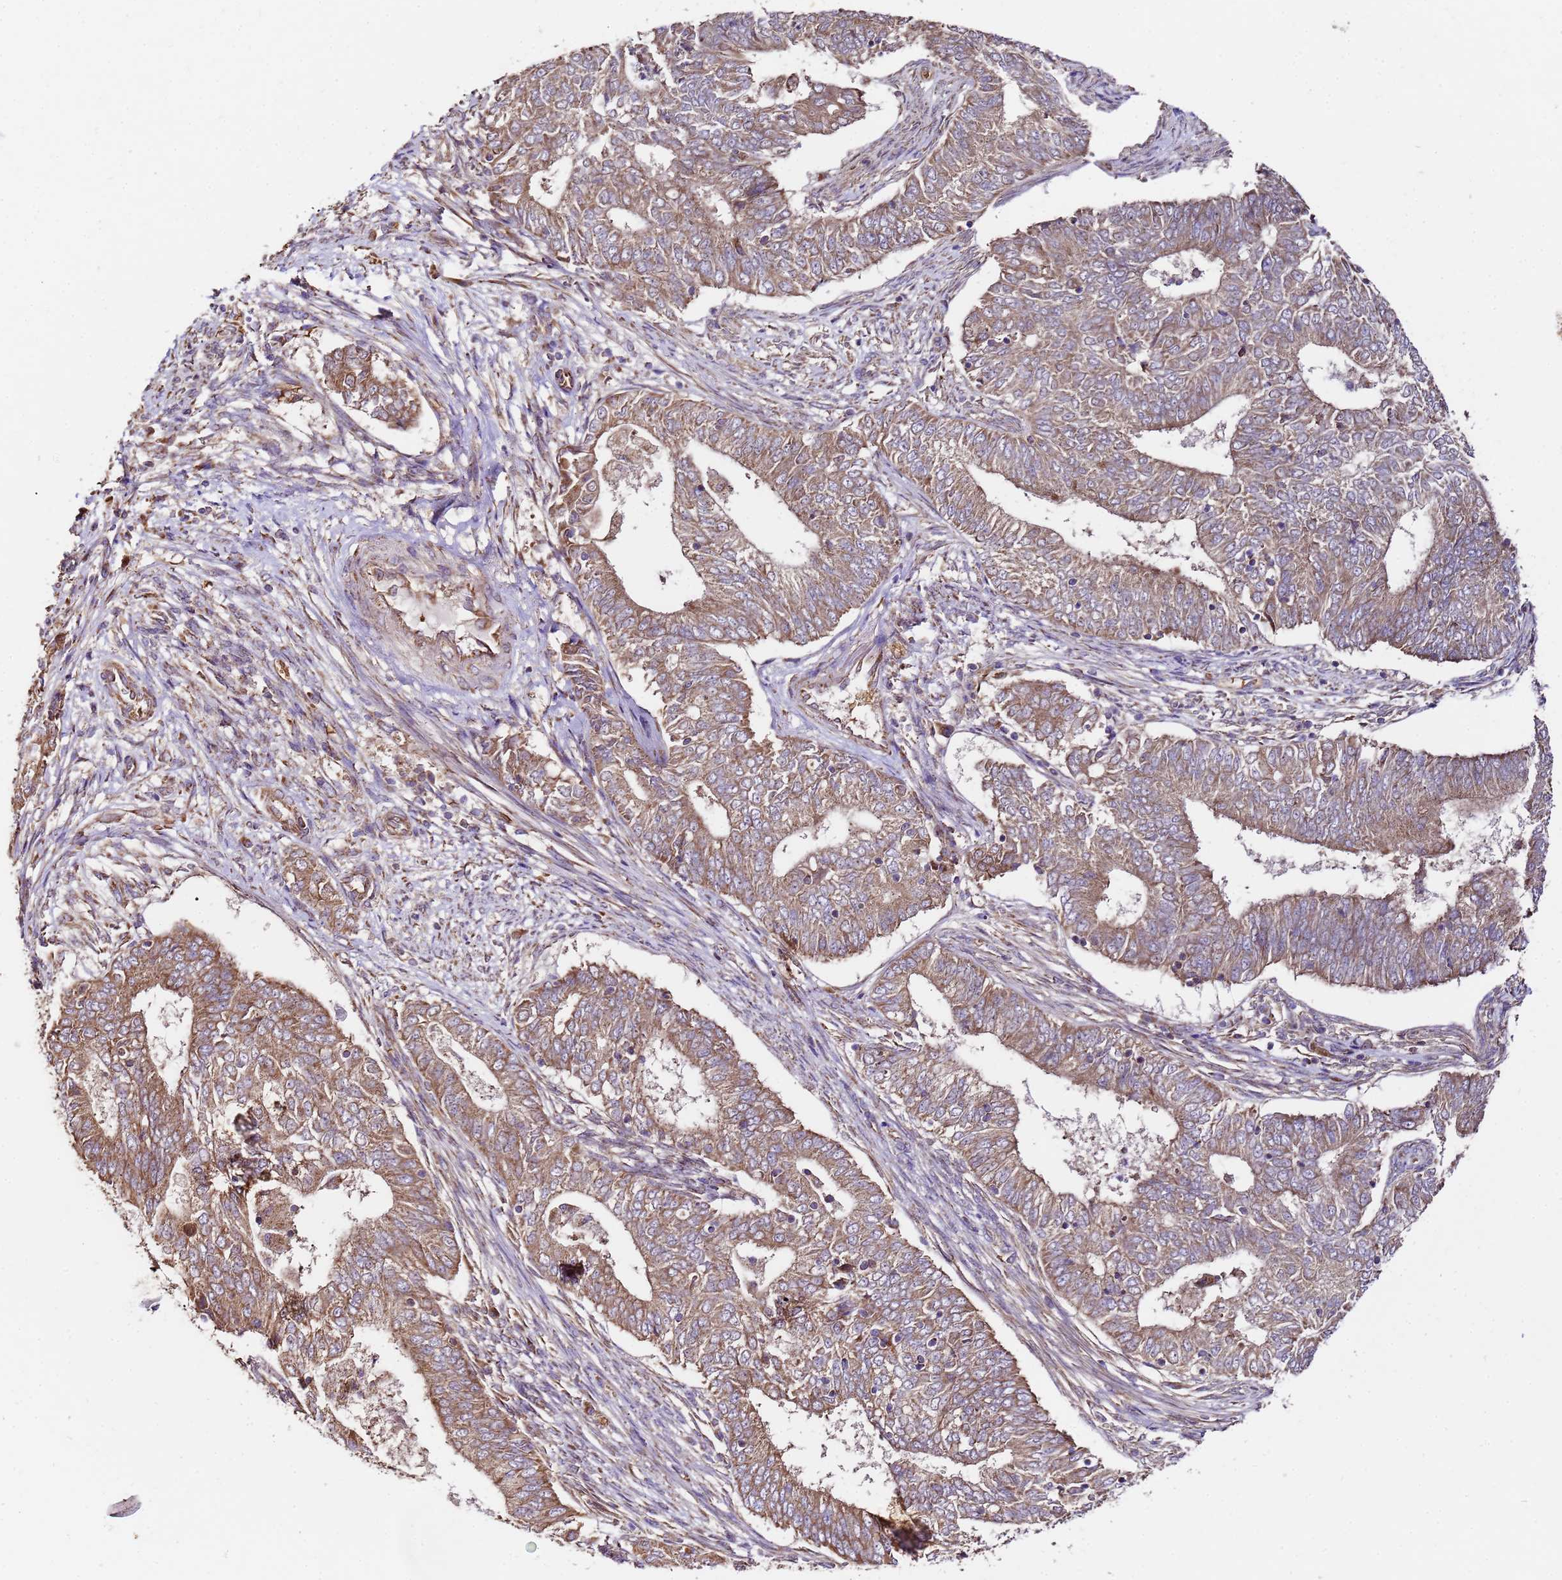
{"staining": {"intensity": "moderate", "quantity": ">75%", "location": "cytoplasmic/membranous"}, "tissue": "endometrial cancer", "cell_type": "Tumor cells", "image_type": "cancer", "snomed": [{"axis": "morphology", "description": "Adenocarcinoma, NOS"}, {"axis": "topography", "description": "Endometrium"}], "caption": "Moderate cytoplasmic/membranous protein staining is seen in about >75% of tumor cells in endometrial cancer (adenocarcinoma).", "gene": "LRRIQ1", "patient": {"sex": "female", "age": 62}}